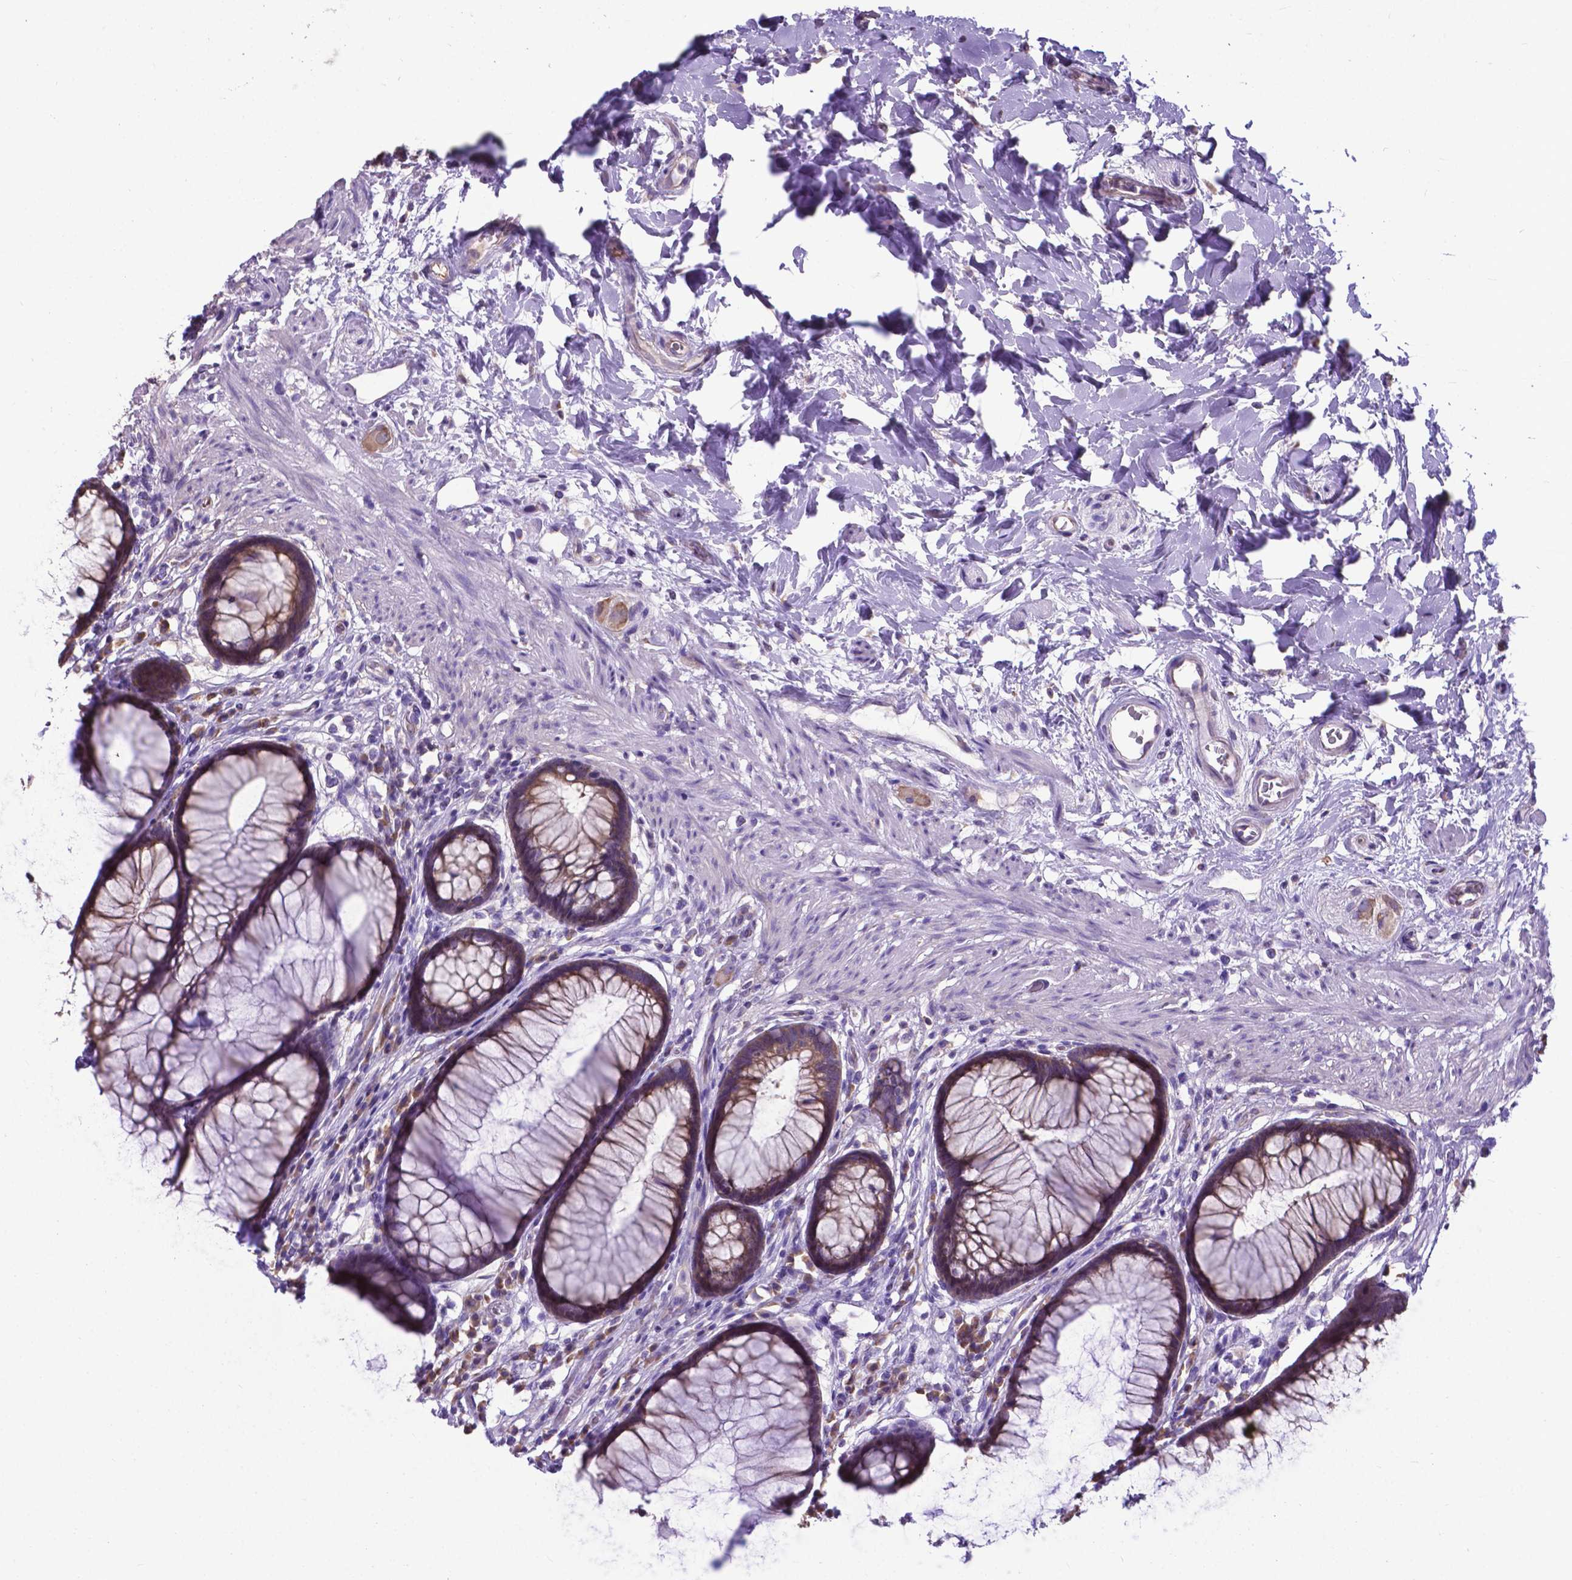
{"staining": {"intensity": "moderate", "quantity": ">75%", "location": "cytoplasmic/membranous"}, "tissue": "rectum", "cell_type": "Glandular cells", "image_type": "normal", "snomed": [{"axis": "morphology", "description": "Normal tissue, NOS"}, {"axis": "topography", "description": "Smooth muscle"}, {"axis": "topography", "description": "Rectum"}], "caption": "Benign rectum demonstrates moderate cytoplasmic/membranous positivity in approximately >75% of glandular cells (IHC, brightfield microscopy, high magnification)..", "gene": "RPL6", "patient": {"sex": "male", "age": 53}}